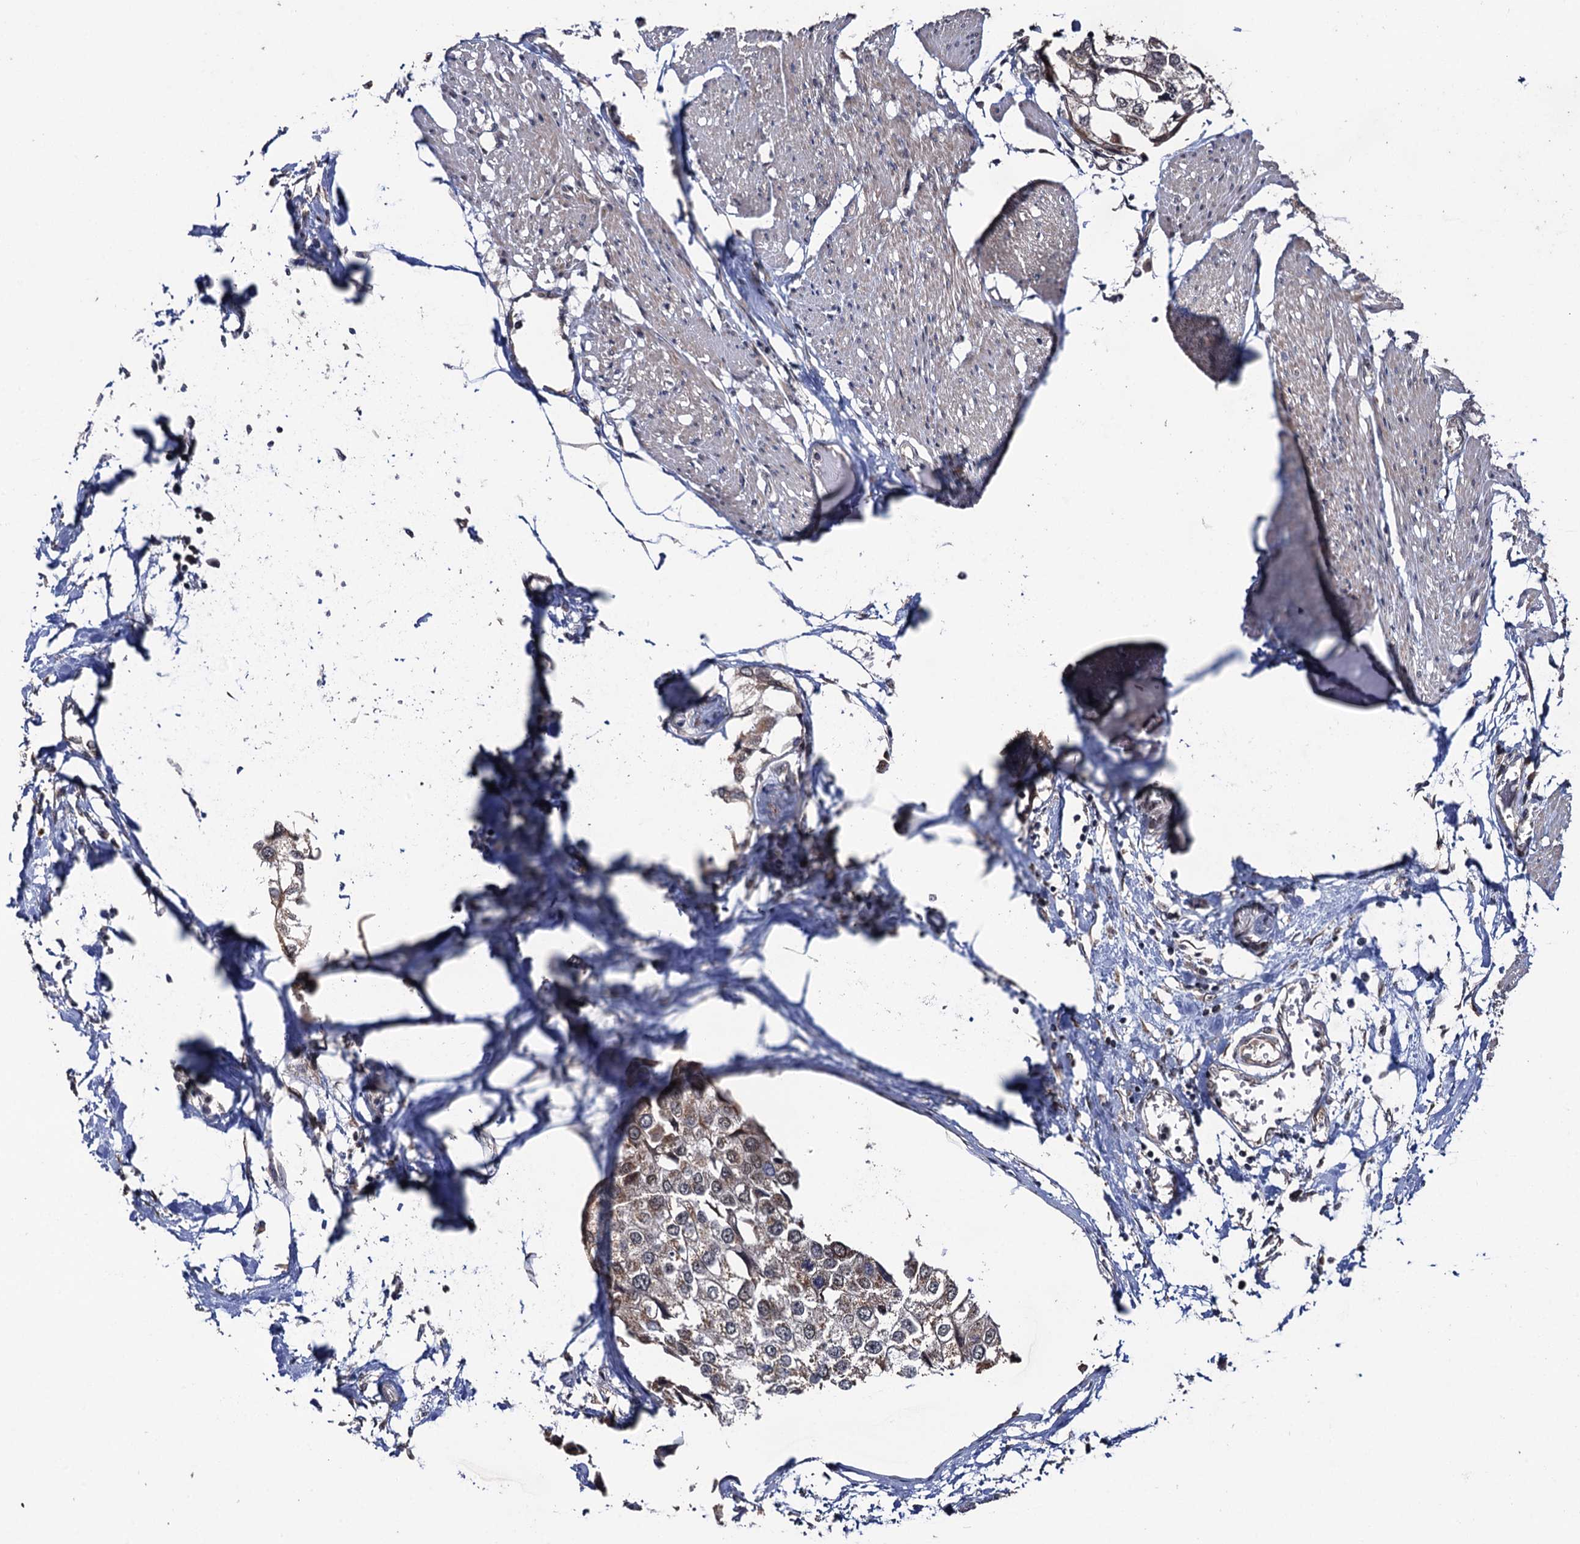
{"staining": {"intensity": "weak", "quantity": "25%-75%", "location": "nuclear"}, "tissue": "urothelial cancer", "cell_type": "Tumor cells", "image_type": "cancer", "snomed": [{"axis": "morphology", "description": "Urothelial carcinoma, High grade"}, {"axis": "topography", "description": "Urinary bladder"}], "caption": "This is a photomicrograph of immunohistochemistry (IHC) staining of urothelial carcinoma (high-grade), which shows weak staining in the nuclear of tumor cells.", "gene": "LRRC63", "patient": {"sex": "male", "age": 64}}